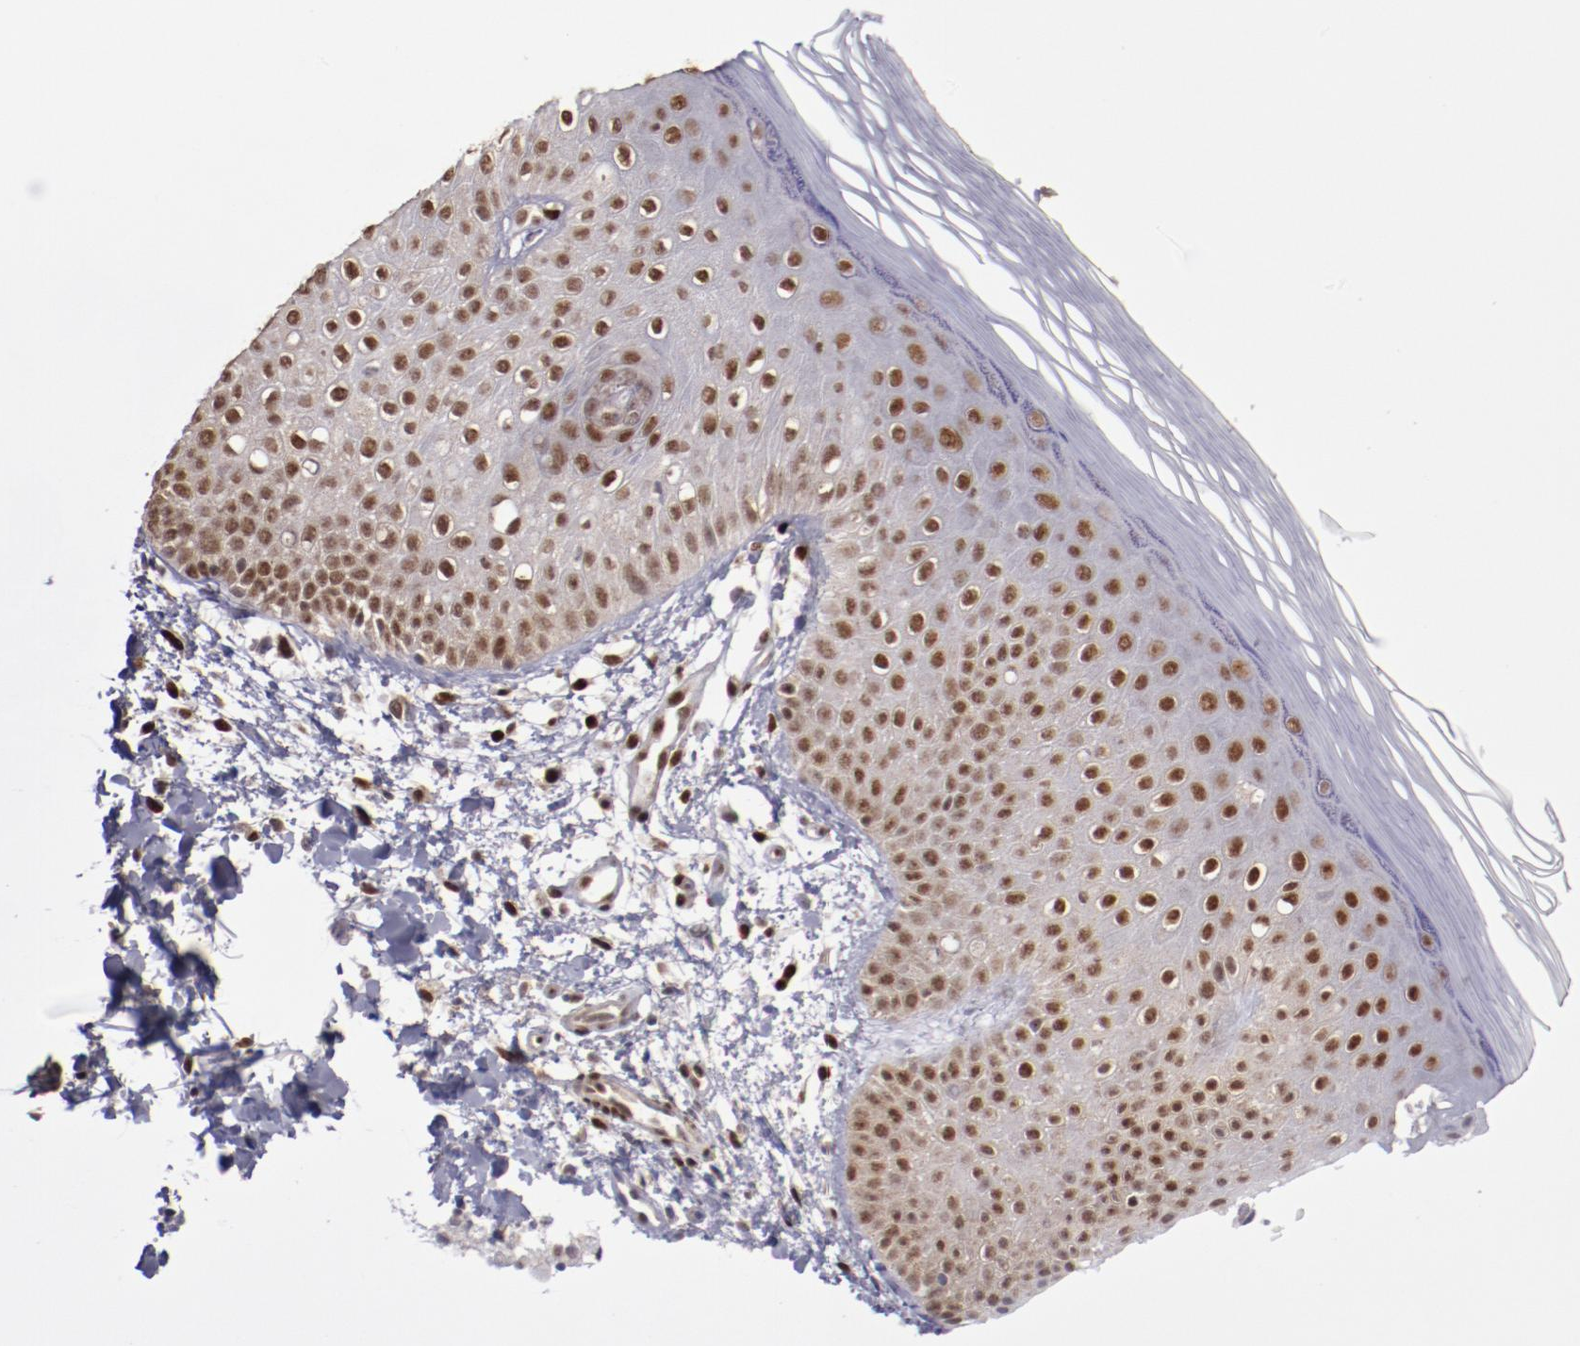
{"staining": {"intensity": "moderate", "quantity": ">75%", "location": "cytoplasmic/membranous,nuclear"}, "tissue": "skin", "cell_type": "Epidermal cells", "image_type": "normal", "snomed": [{"axis": "morphology", "description": "Normal tissue, NOS"}, {"axis": "morphology", "description": "Inflammation, NOS"}, {"axis": "topography", "description": "Soft tissue"}, {"axis": "topography", "description": "Anal"}], "caption": "IHC staining of benign skin, which demonstrates medium levels of moderate cytoplasmic/membranous,nuclear expression in approximately >75% of epidermal cells indicating moderate cytoplasmic/membranous,nuclear protein expression. The staining was performed using DAB (brown) for protein detection and nuclei were counterstained in hematoxylin (blue).", "gene": "ARNT", "patient": {"sex": "female", "age": 15}}